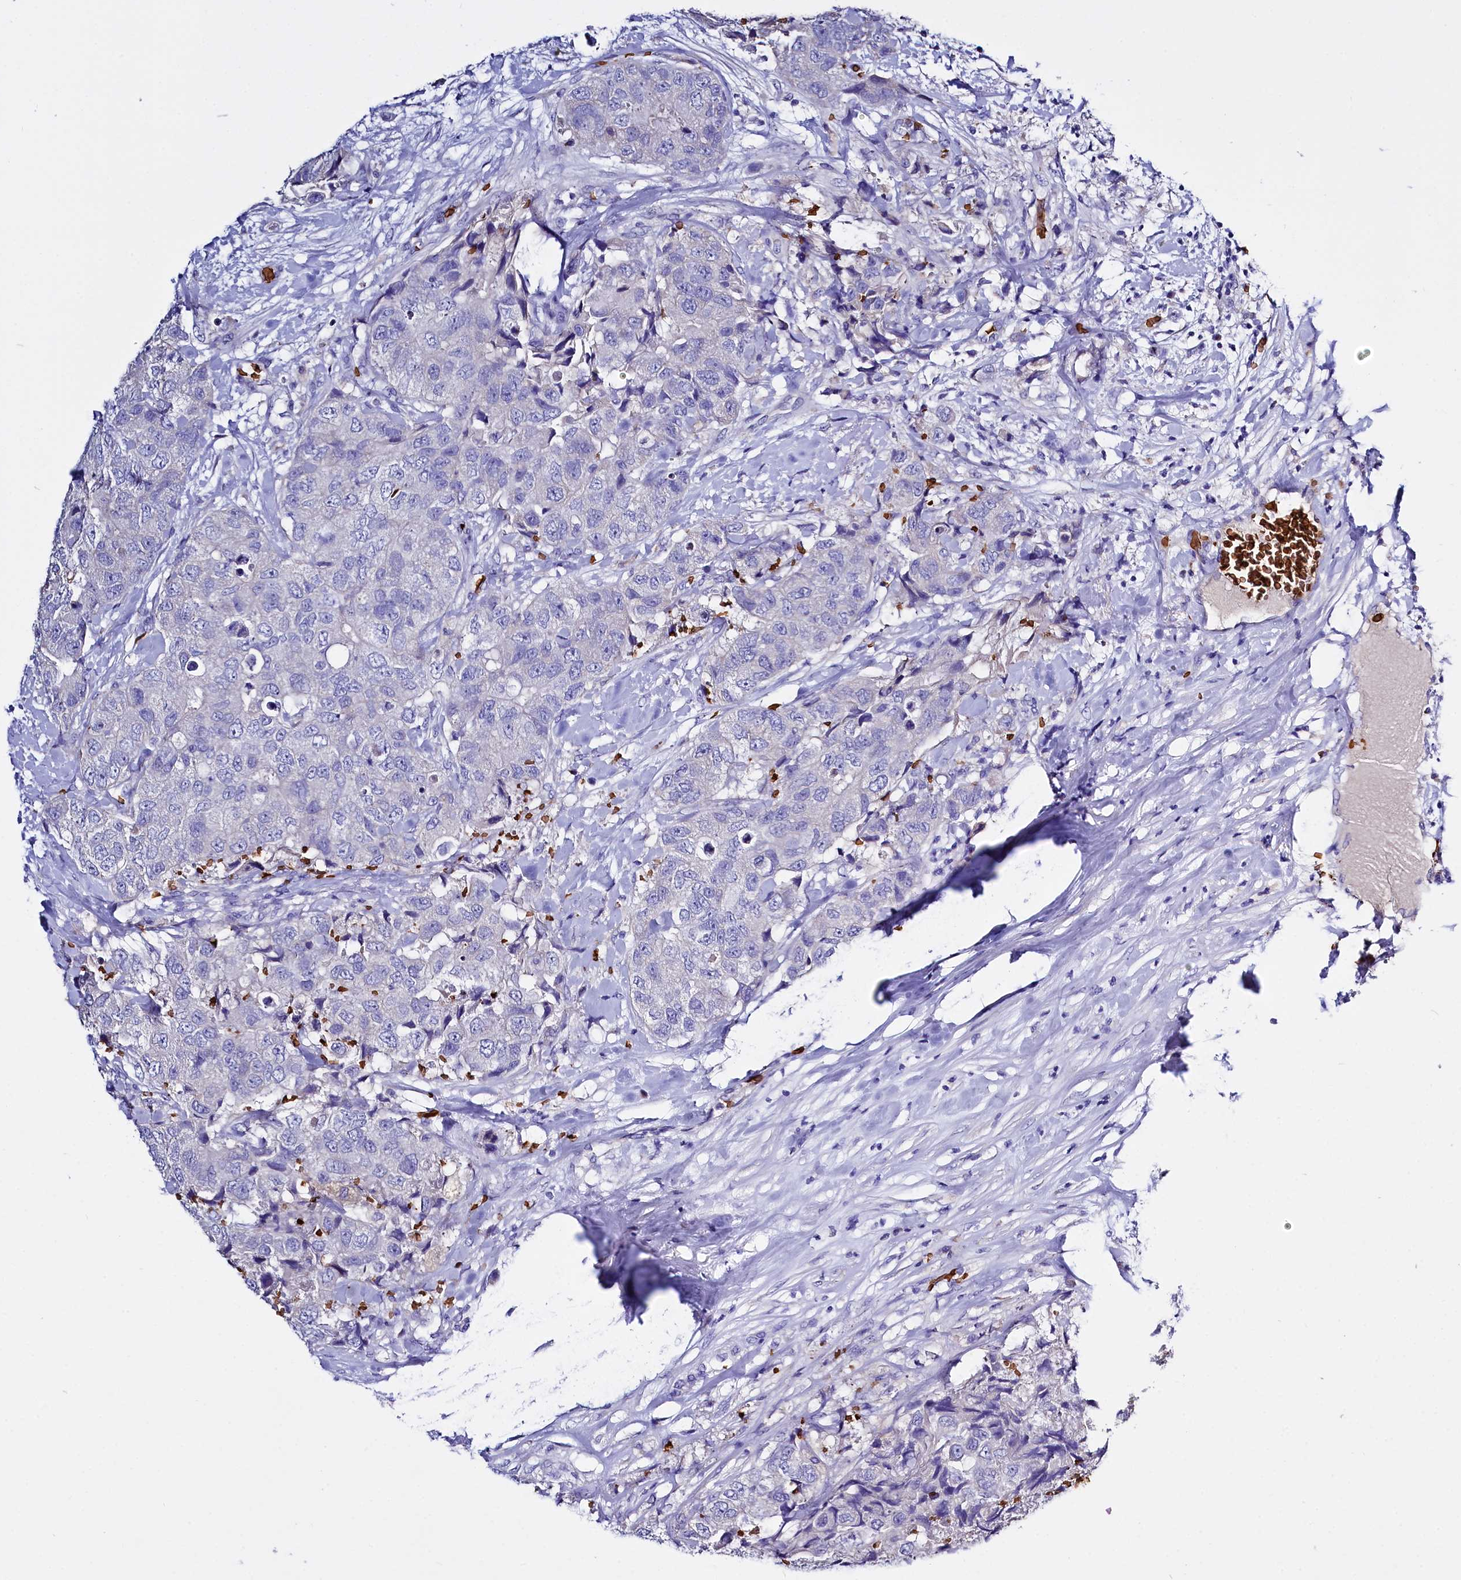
{"staining": {"intensity": "negative", "quantity": "none", "location": "none"}, "tissue": "breast cancer", "cell_type": "Tumor cells", "image_type": "cancer", "snomed": [{"axis": "morphology", "description": "Duct carcinoma"}, {"axis": "topography", "description": "Breast"}], "caption": "This is a histopathology image of immunohistochemistry (IHC) staining of breast cancer (intraductal carcinoma), which shows no expression in tumor cells.", "gene": "RPUSD3", "patient": {"sex": "female", "age": 62}}